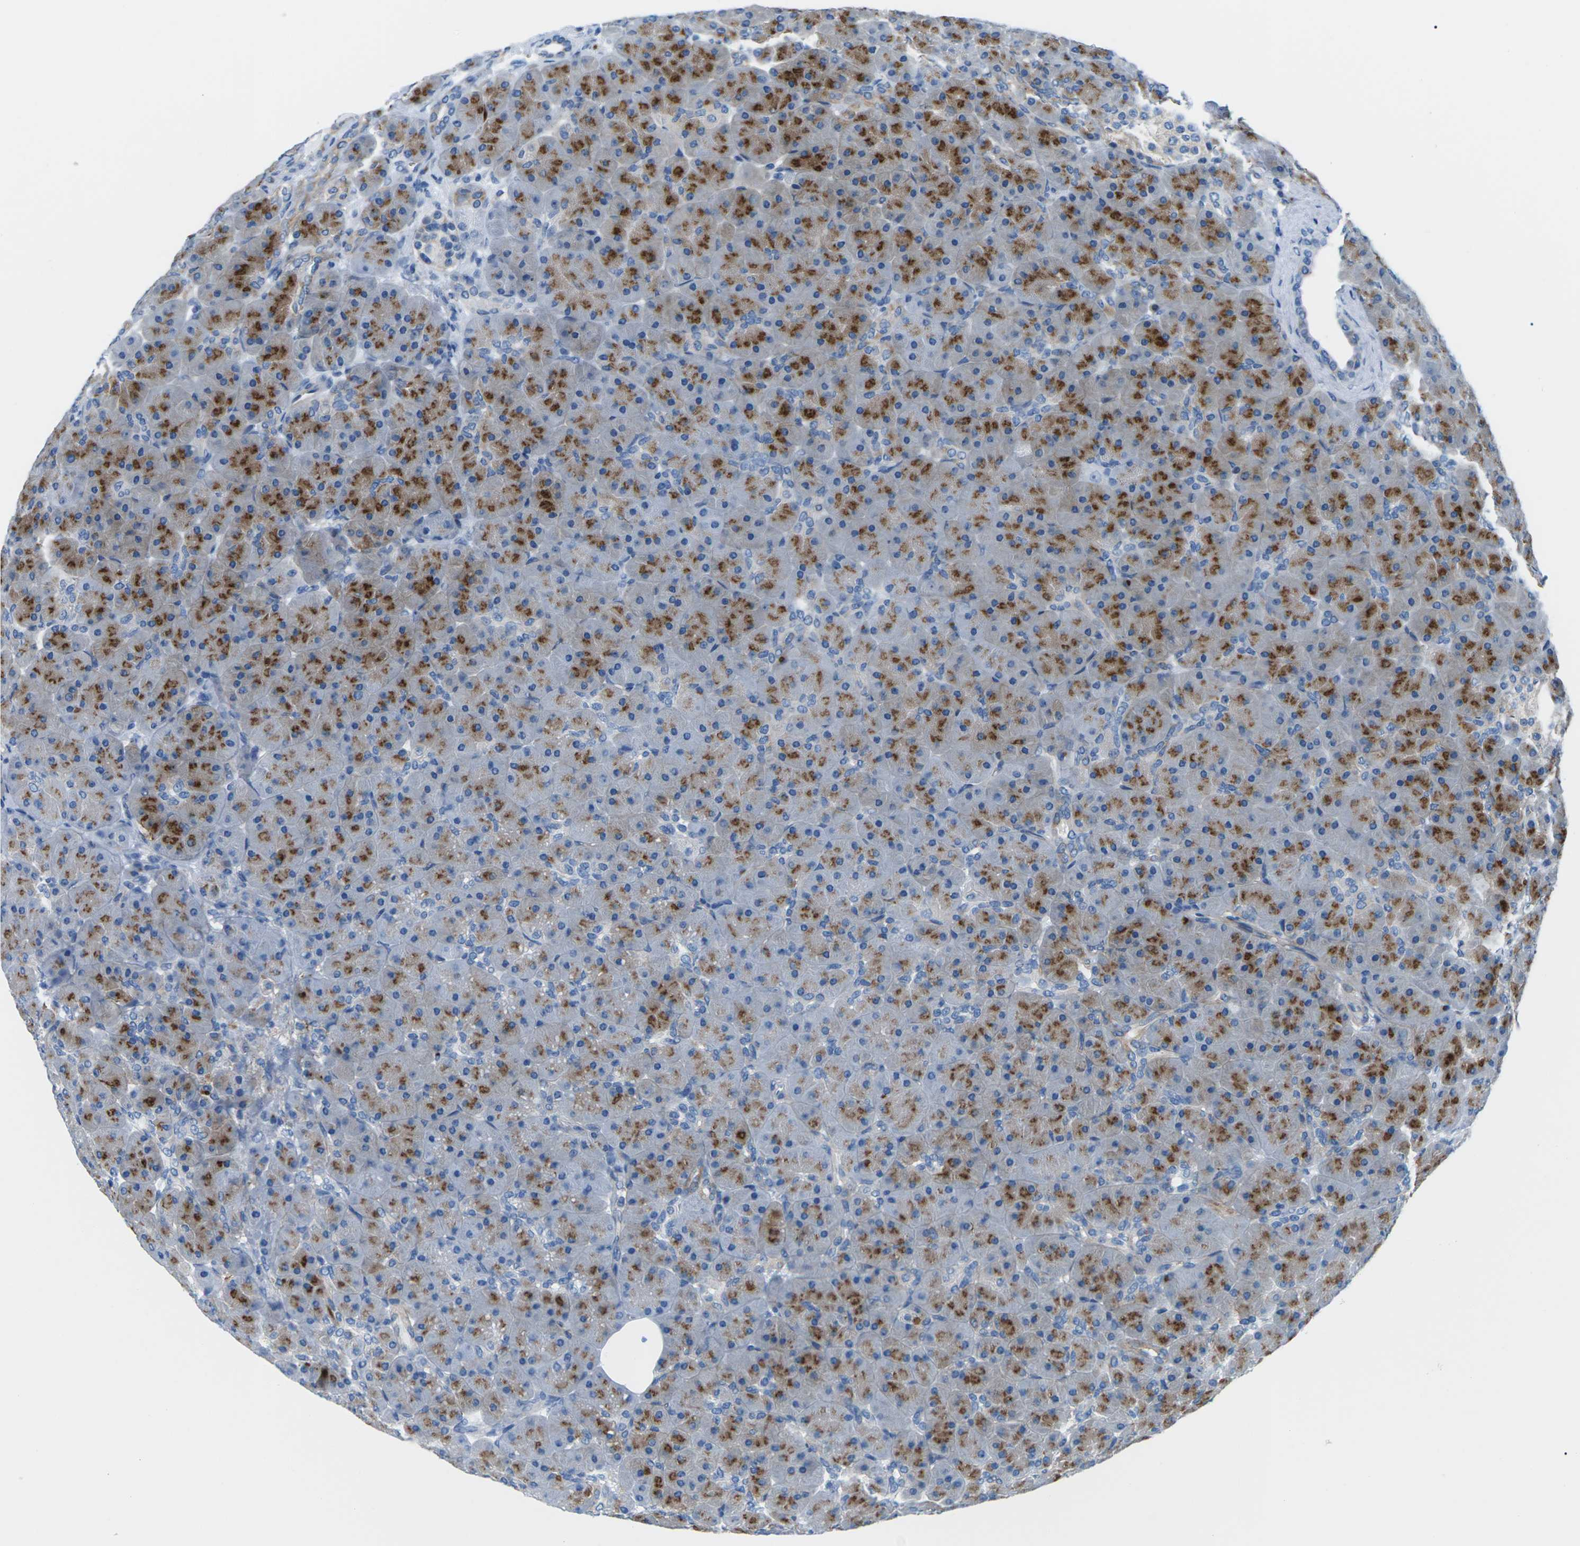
{"staining": {"intensity": "strong", "quantity": "25%-75%", "location": "cytoplasmic/membranous"}, "tissue": "pancreas", "cell_type": "Exocrine glandular cells", "image_type": "normal", "snomed": [{"axis": "morphology", "description": "Normal tissue, NOS"}, {"axis": "topography", "description": "Pancreas"}], "caption": "This image demonstrates unremarkable pancreas stained with immunohistochemistry to label a protein in brown. The cytoplasmic/membranous of exocrine glandular cells show strong positivity for the protein. Nuclei are counter-stained blue.", "gene": "SYNGR2", "patient": {"sex": "male", "age": 66}}